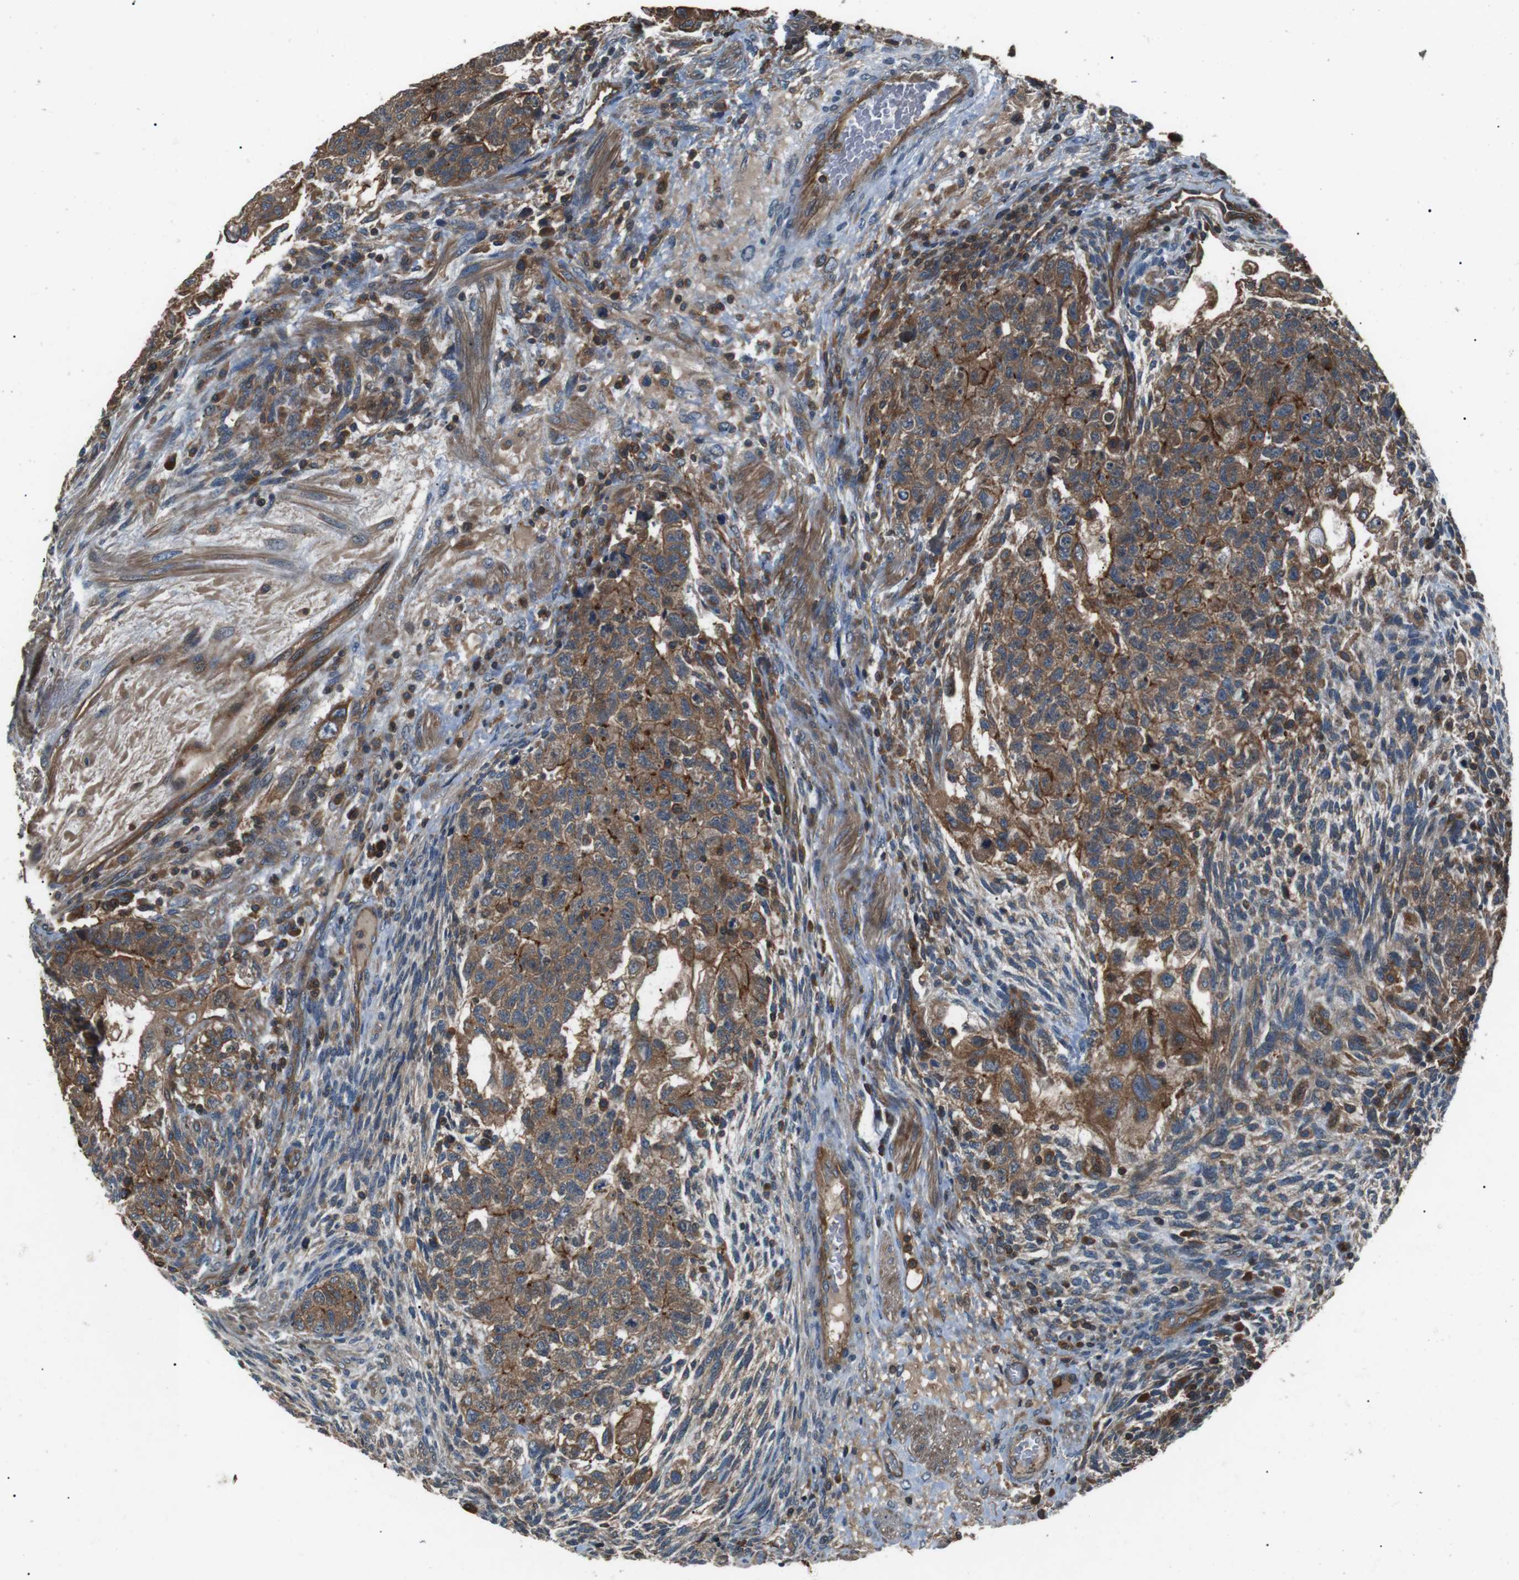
{"staining": {"intensity": "moderate", "quantity": ">75%", "location": "cytoplasmic/membranous"}, "tissue": "testis cancer", "cell_type": "Tumor cells", "image_type": "cancer", "snomed": [{"axis": "morphology", "description": "Normal tissue, NOS"}, {"axis": "morphology", "description": "Carcinoma, Embryonal, NOS"}, {"axis": "topography", "description": "Testis"}], "caption": "Immunohistochemical staining of human embryonal carcinoma (testis) reveals medium levels of moderate cytoplasmic/membranous positivity in approximately >75% of tumor cells.", "gene": "GPR161", "patient": {"sex": "male", "age": 36}}